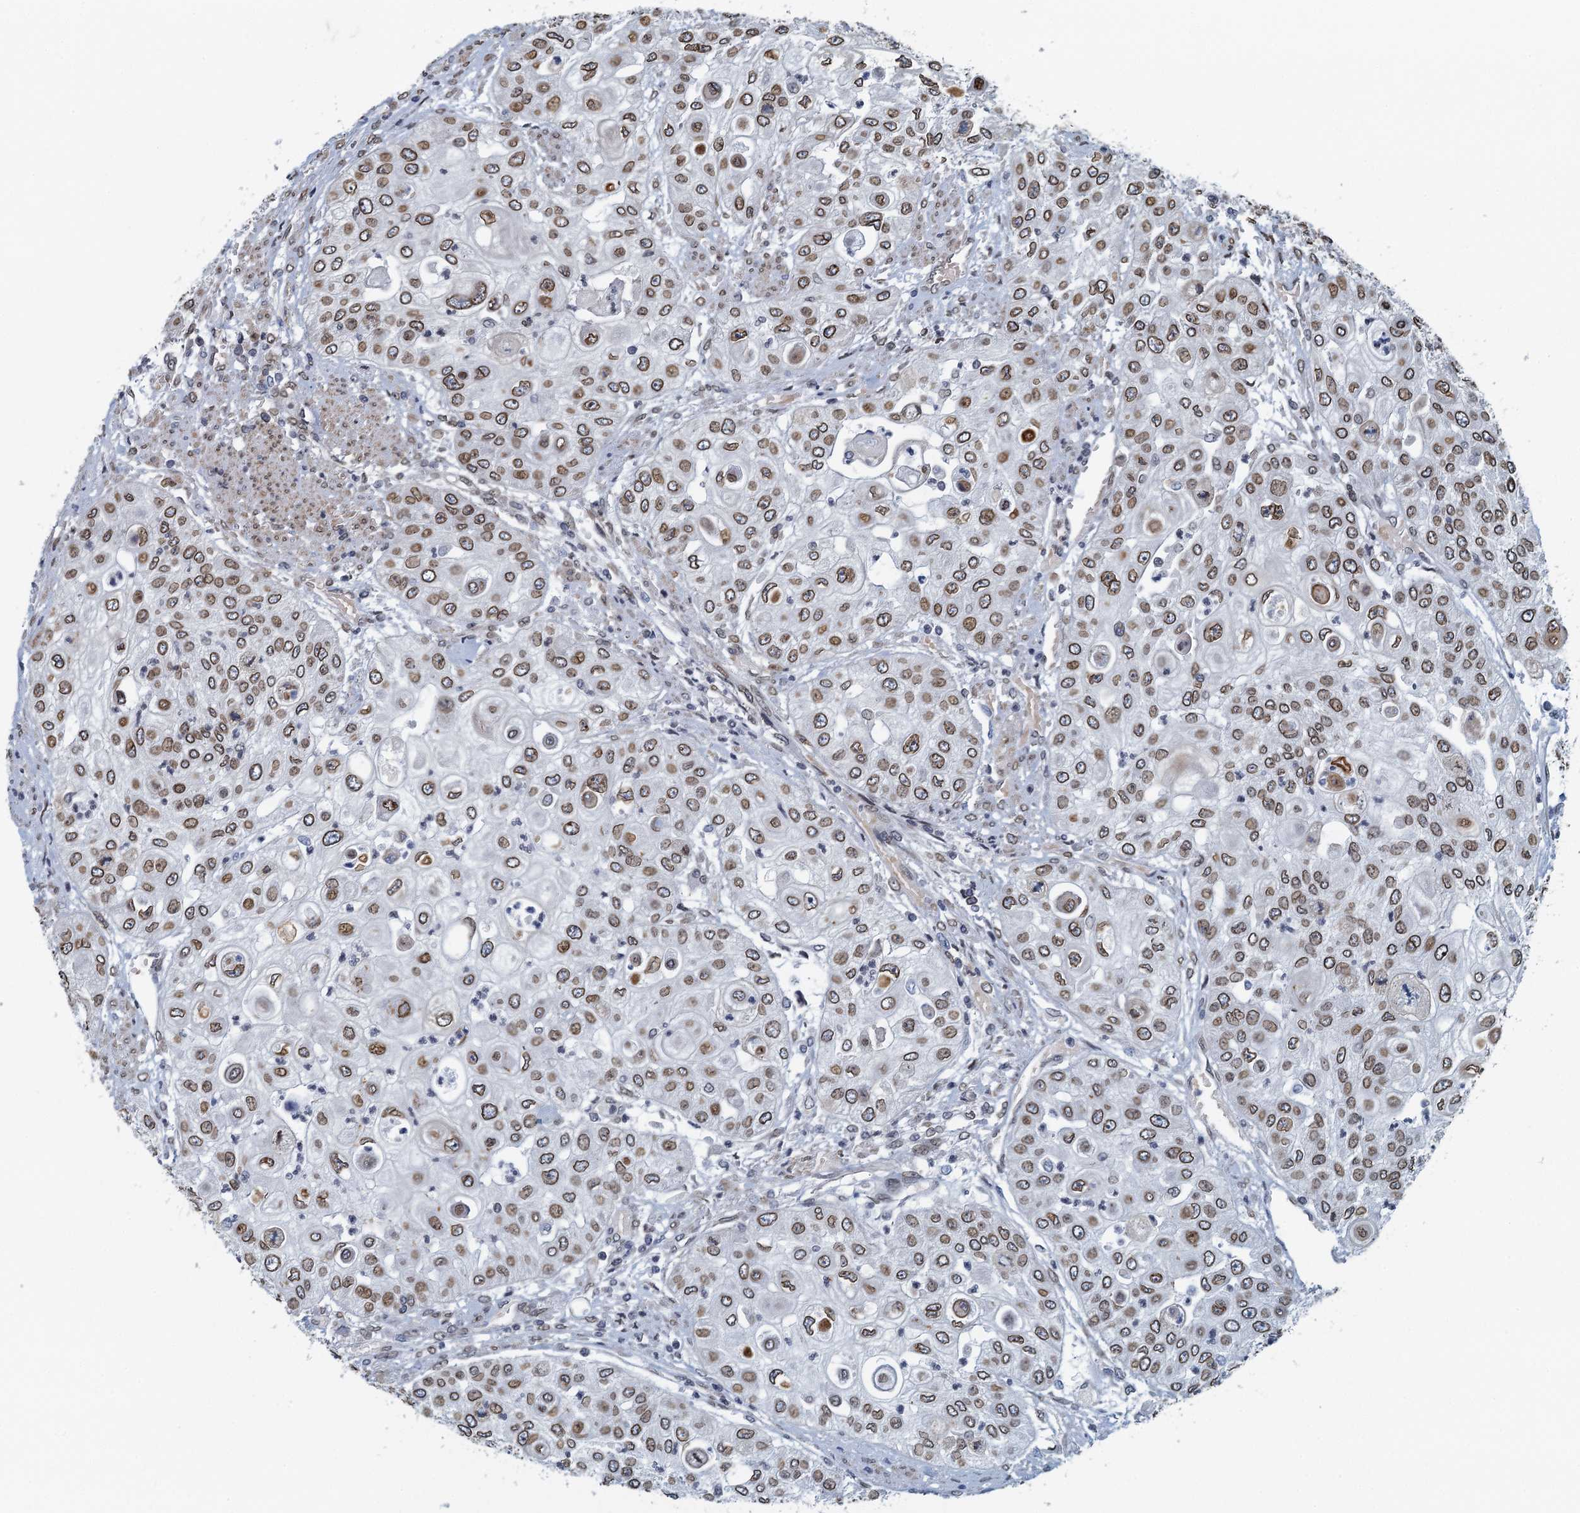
{"staining": {"intensity": "moderate", "quantity": ">75%", "location": "cytoplasmic/membranous,nuclear"}, "tissue": "urothelial cancer", "cell_type": "Tumor cells", "image_type": "cancer", "snomed": [{"axis": "morphology", "description": "Urothelial carcinoma, High grade"}, {"axis": "topography", "description": "Urinary bladder"}], "caption": "This is a photomicrograph of immunohistochemistry staining of urothelial carcinoma (high-grade), which shows moderate staining in the cytoplasmic/membranous and nuclear of tumor cells.", "gene": "CCDC34", "patient": {"sex": "female", "age": 79}}